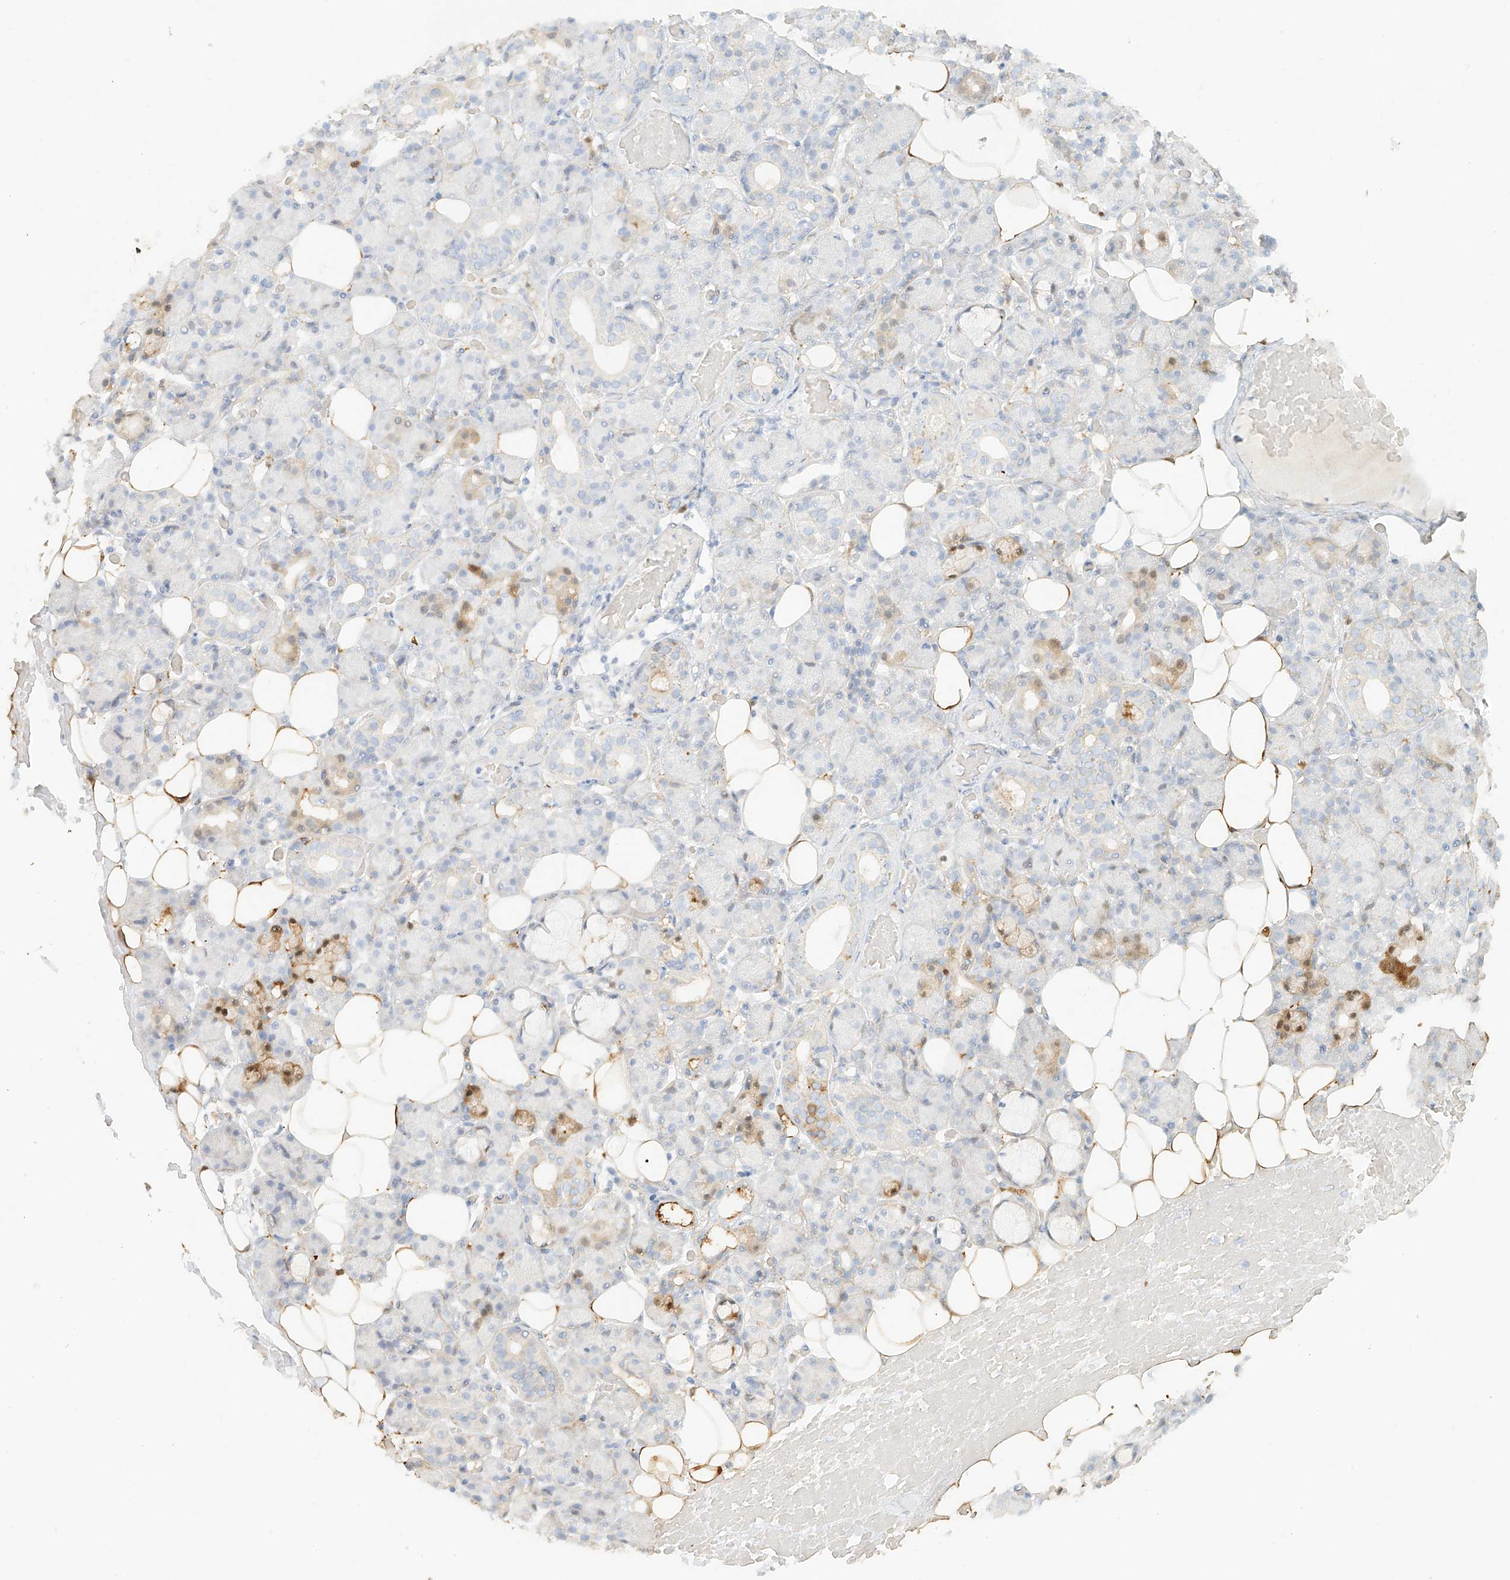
{"staining": {"intensity": "negative", "quantity": "none", "location": "none"}, "tissue": "salivary gland", "cell_type": "Glandular cells", "image_type": "normal", "snomed": [{"axis": "morphology", "description": "Normal tissue, NOS"}, {"axis": "topography", "description": "Salivary gland"}], "caption": "IHC of benign salivary gland exhibits no expression in glandular cells. (Stains: DAB IHC with hematoxylin counter stain, Microscopy: brightfield microscopy at high magnification).", "gene": "UPK1B", "patient": {"sex": "male", "age": 63}}